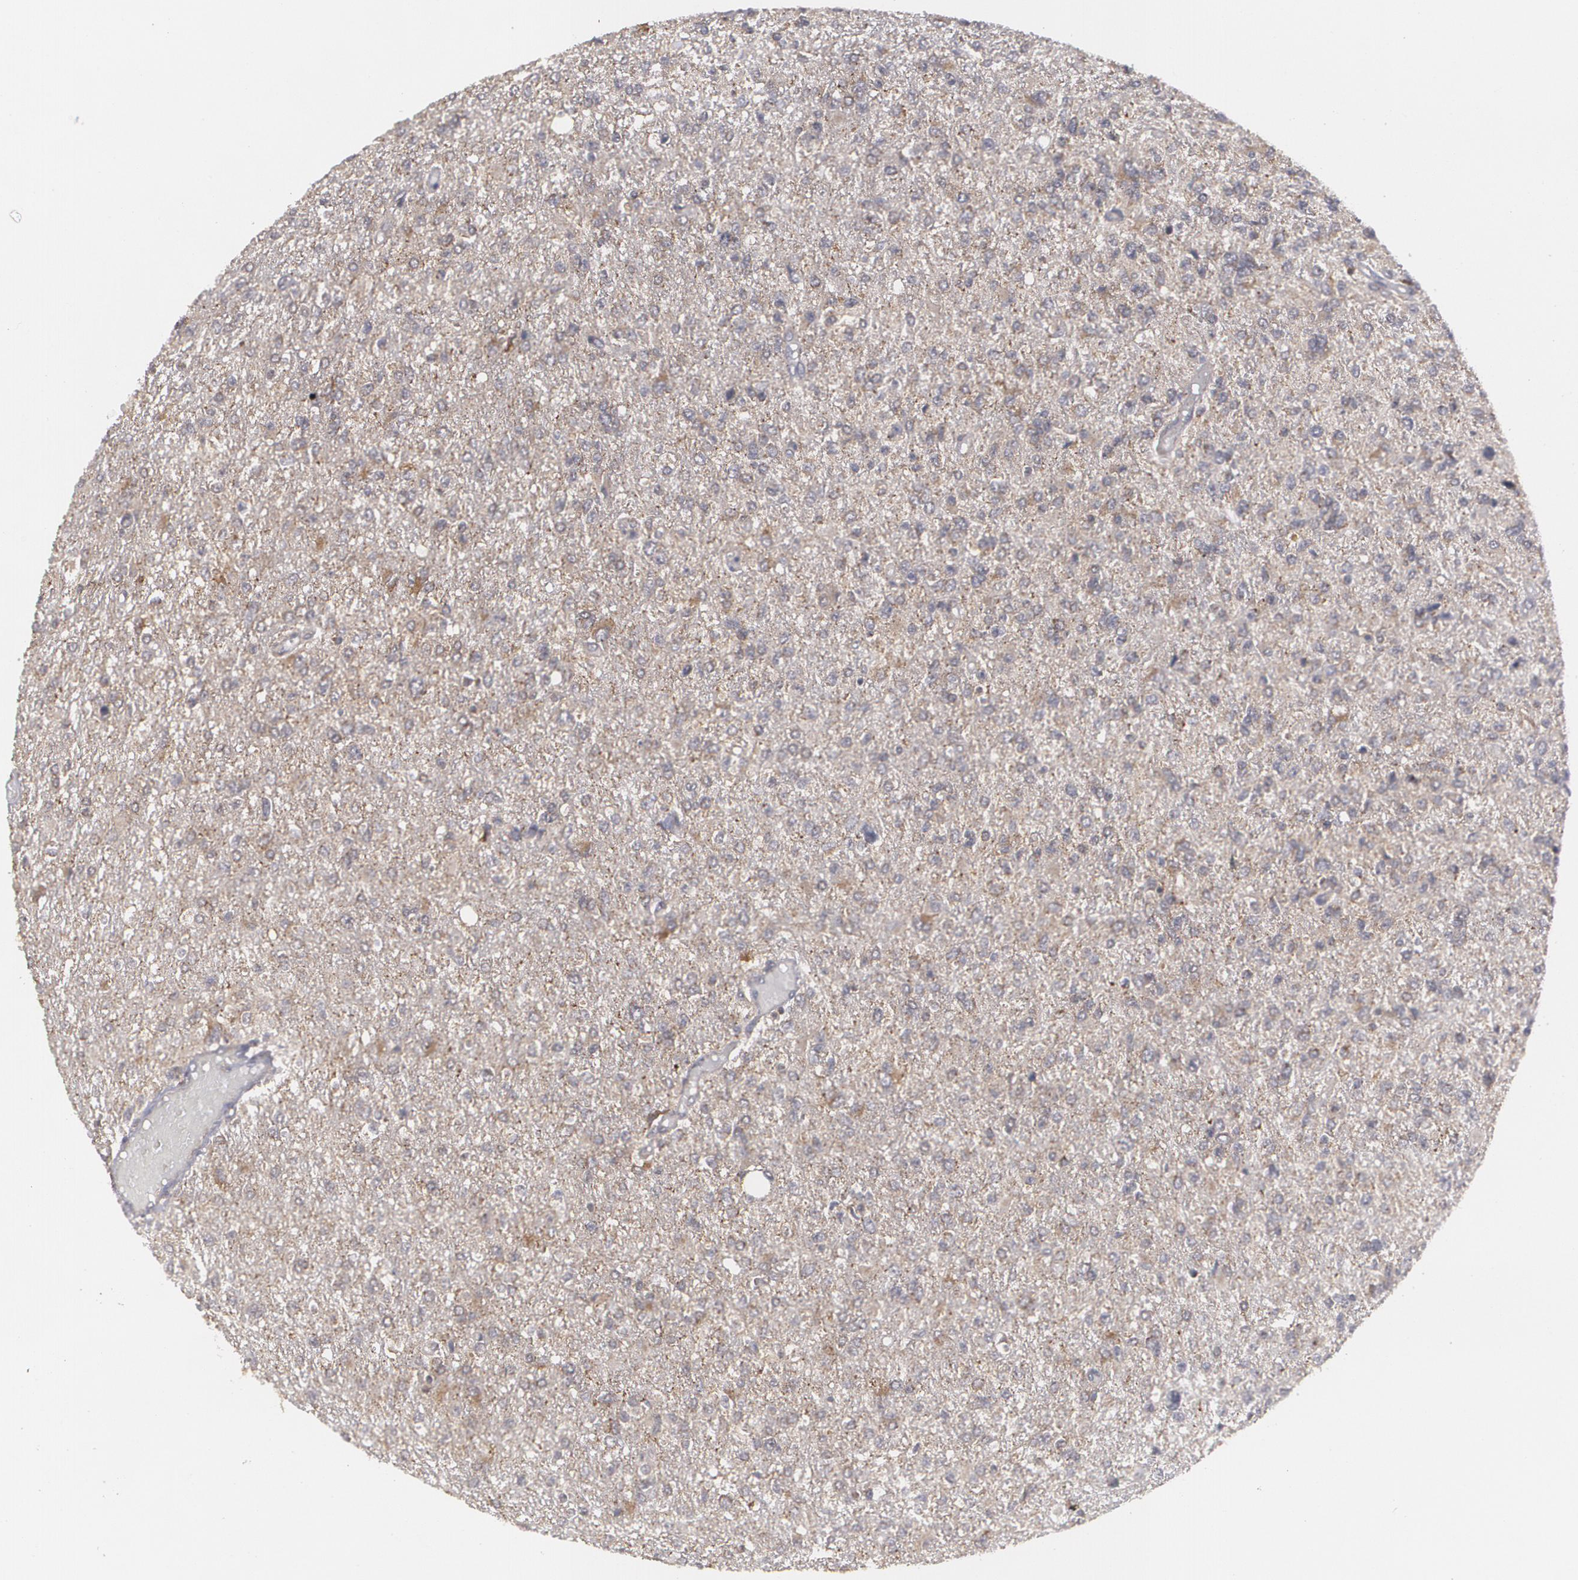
{"staining": {"intensity": "weak", "quantity": ">75%", "location": "cytoplasmic/membranous"}, "tissue": "glioma", "cell_type": "Tumor cells", "image_type": "cancer", "snomed": [{"axis": "morphology", "description": "Glioma, malignant, High grade"}, {"axis": "topography", "description": "Cerebral cortex"}], "caption": "Tumor cells demonstrate weak cytoplasmic/membranous positivity in approximately >75% of cells in malignant high-grade glioma.", "gene": "BMP6", "patient": {"sex": "male", "age": 76}}